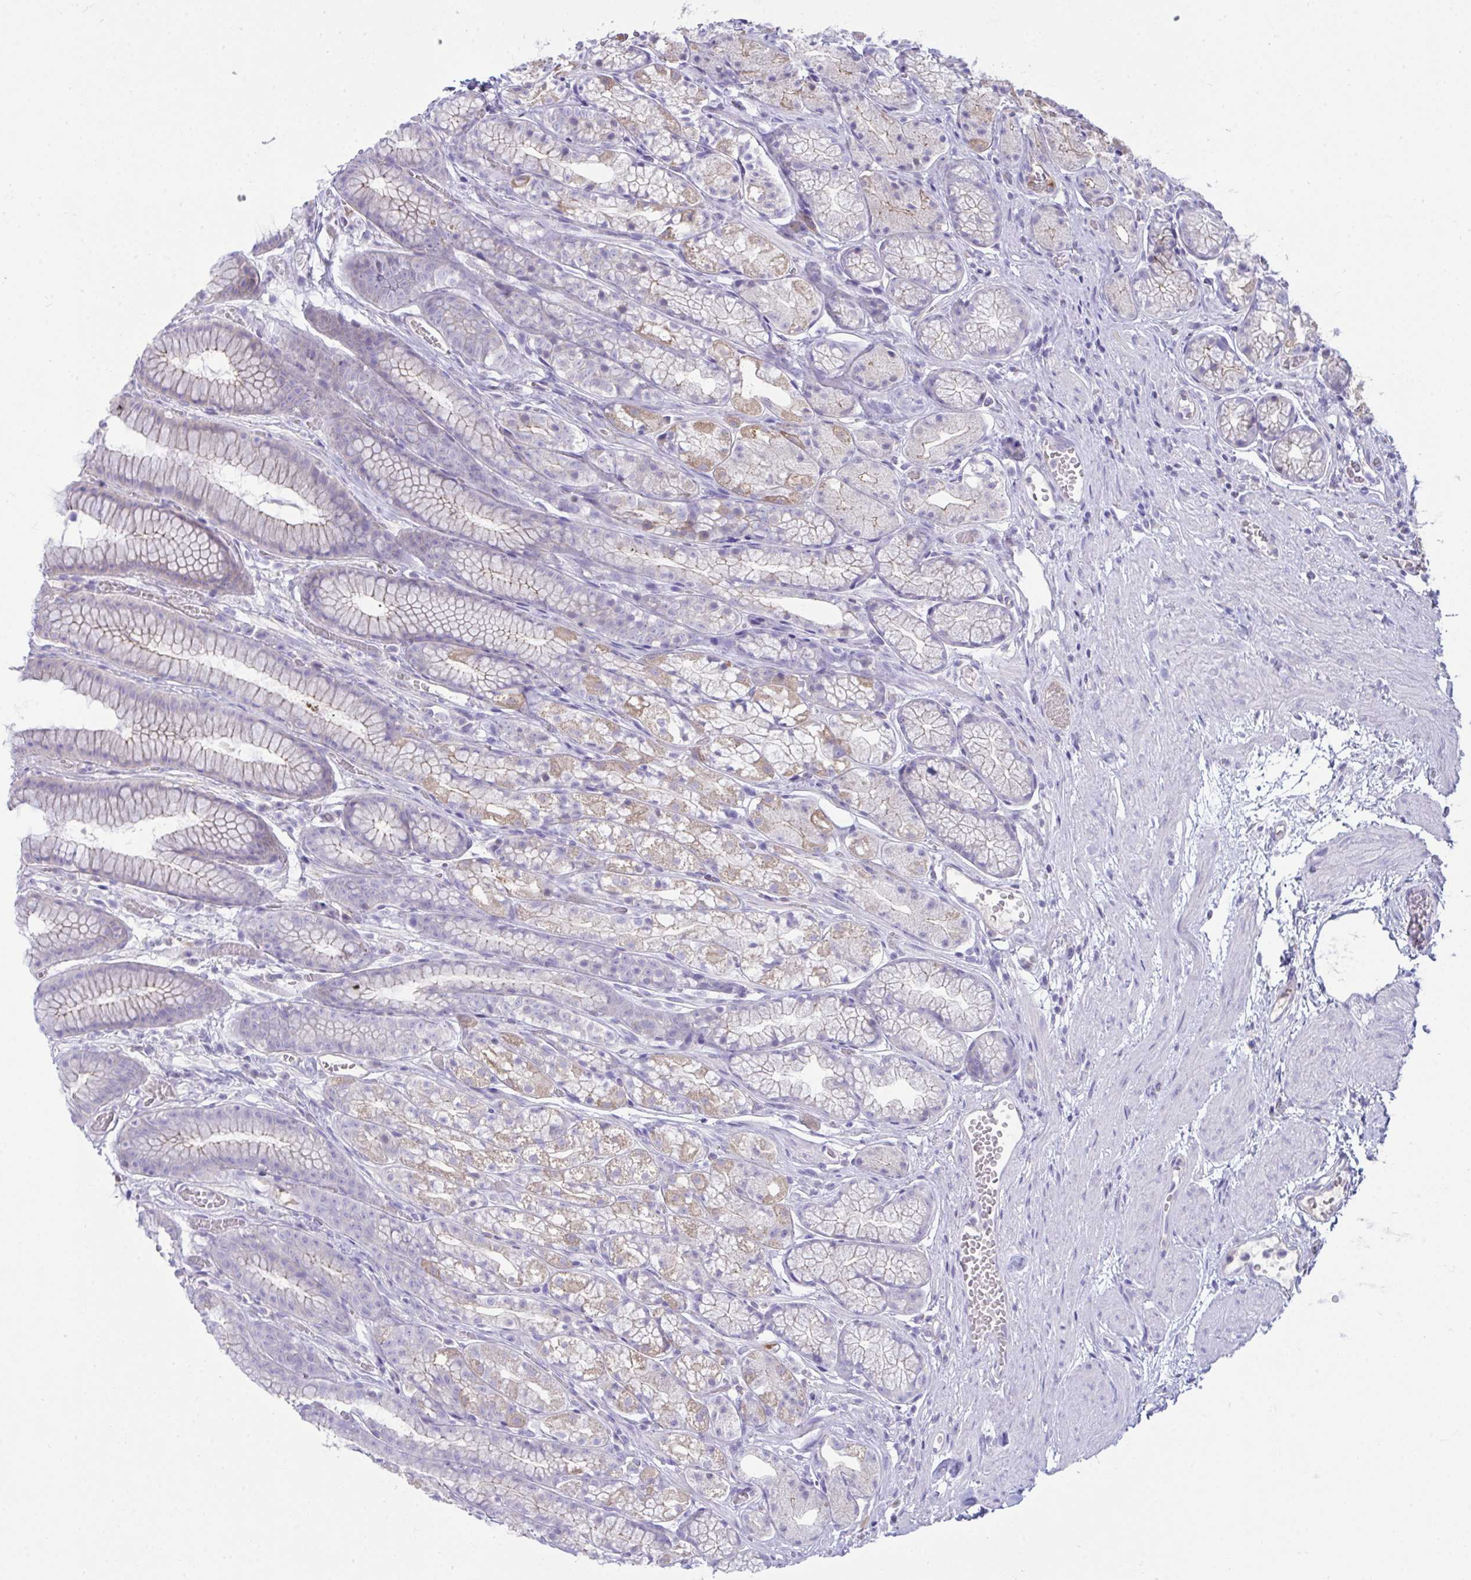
{"staining": {"intensity": "weak", "quantity": "25%-75%", "location": "cytoplasmic/membranous"}, "tissue": "stomach", "cell_type": "Glandular cells", "image_type": "normal", "snomed": [{"axis": "morphology", "description": "Normal tissue, NOS"}, {"axis": "topography", "description": "Smooth muscle"}, {"axis": "topography", "description": "Stomach"}], "caption": "IHC staining of unremarkable stomach, which displays low levels of weak cytoplasmic/membranous expression in about 25%-75% of glandular cells indicating weak cytoplasmic/membranous protein expression. The staining was performed using DAB (3,3'-diaminobenzidine) (brown) for protein detection and nuclei were counterstained in hematoxylin (blue).", "gene": "PLA2G12B", "patient": {"sex": "male", "age": 70}}